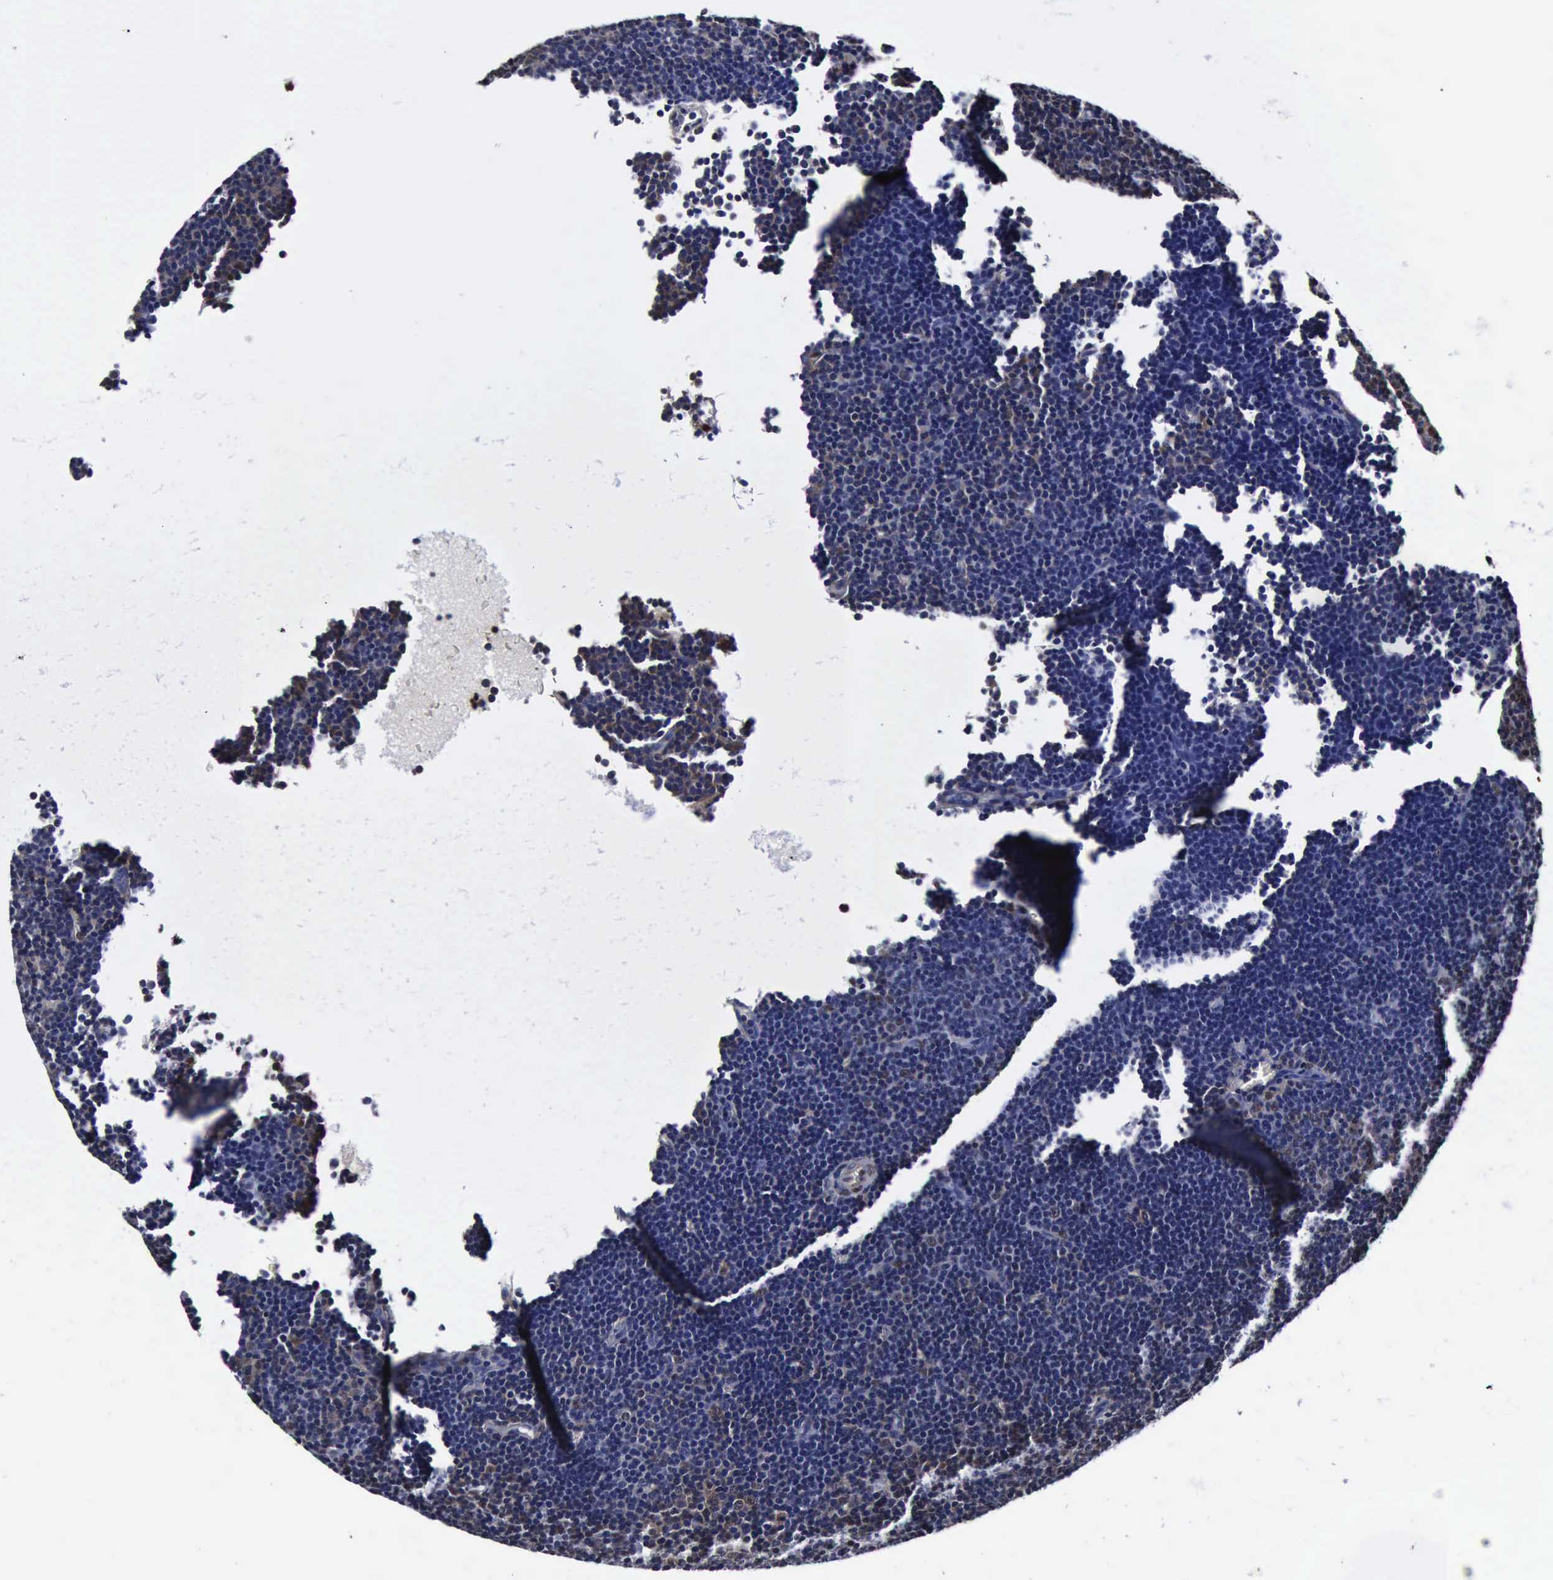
{"staining": {"intensity": "weak", "quantity": "<25%", "location": "cytoplasmic/membranous,nuclear"}, "tissue": "lymphoma", "cell_type": "Tumor cells", "image_type": "cancer", "snomed": [{"axis": "morphology", "description": "Malignant lymphoma, non-Hodgkin's type, Low grade"}, {"axis": "topography", "description": "Lymph node"}], "caption": "Tumor cells are negative for protein expression in human lymphoma.", "gene": "UBC", "patient": {"sex": "male", "age": 57}}